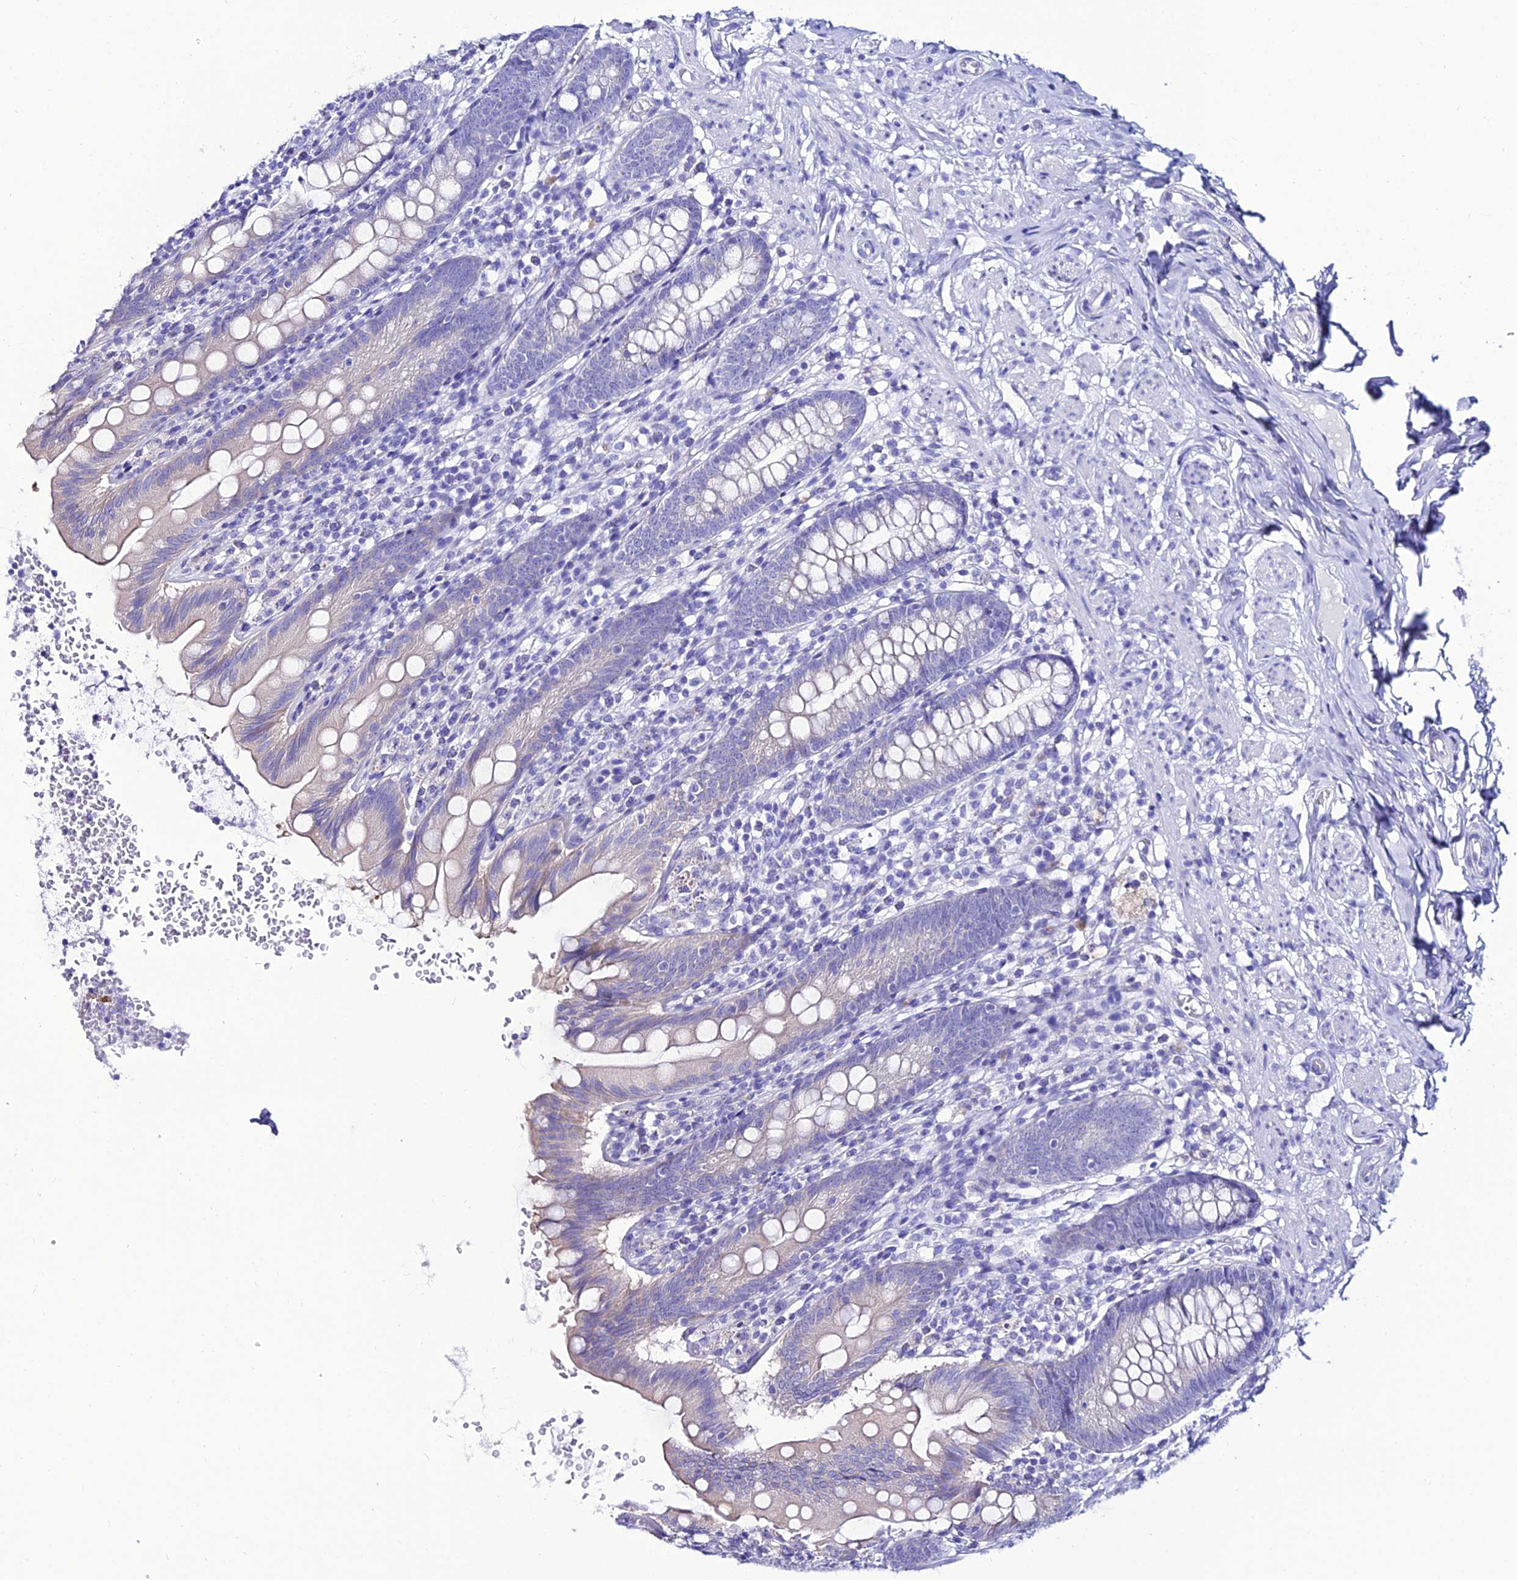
{"staining": {"intensity": "negative", "quantity": "none", "location": "none"}, "tissue": "appendix", "cell_type": "Glandular cells", "image_type": "normal", "snomed": [{"axis": "morphology", "description": "Normal tissue, NOS"}, {"axis": "topography", "description": "Appendix"}], "caption": "A micrograph of appendix stained for a protein demonstrates no brown staining in glandular cells.", "gene": "OR4D5", "patient": {"sex": "male", "age": 55}}